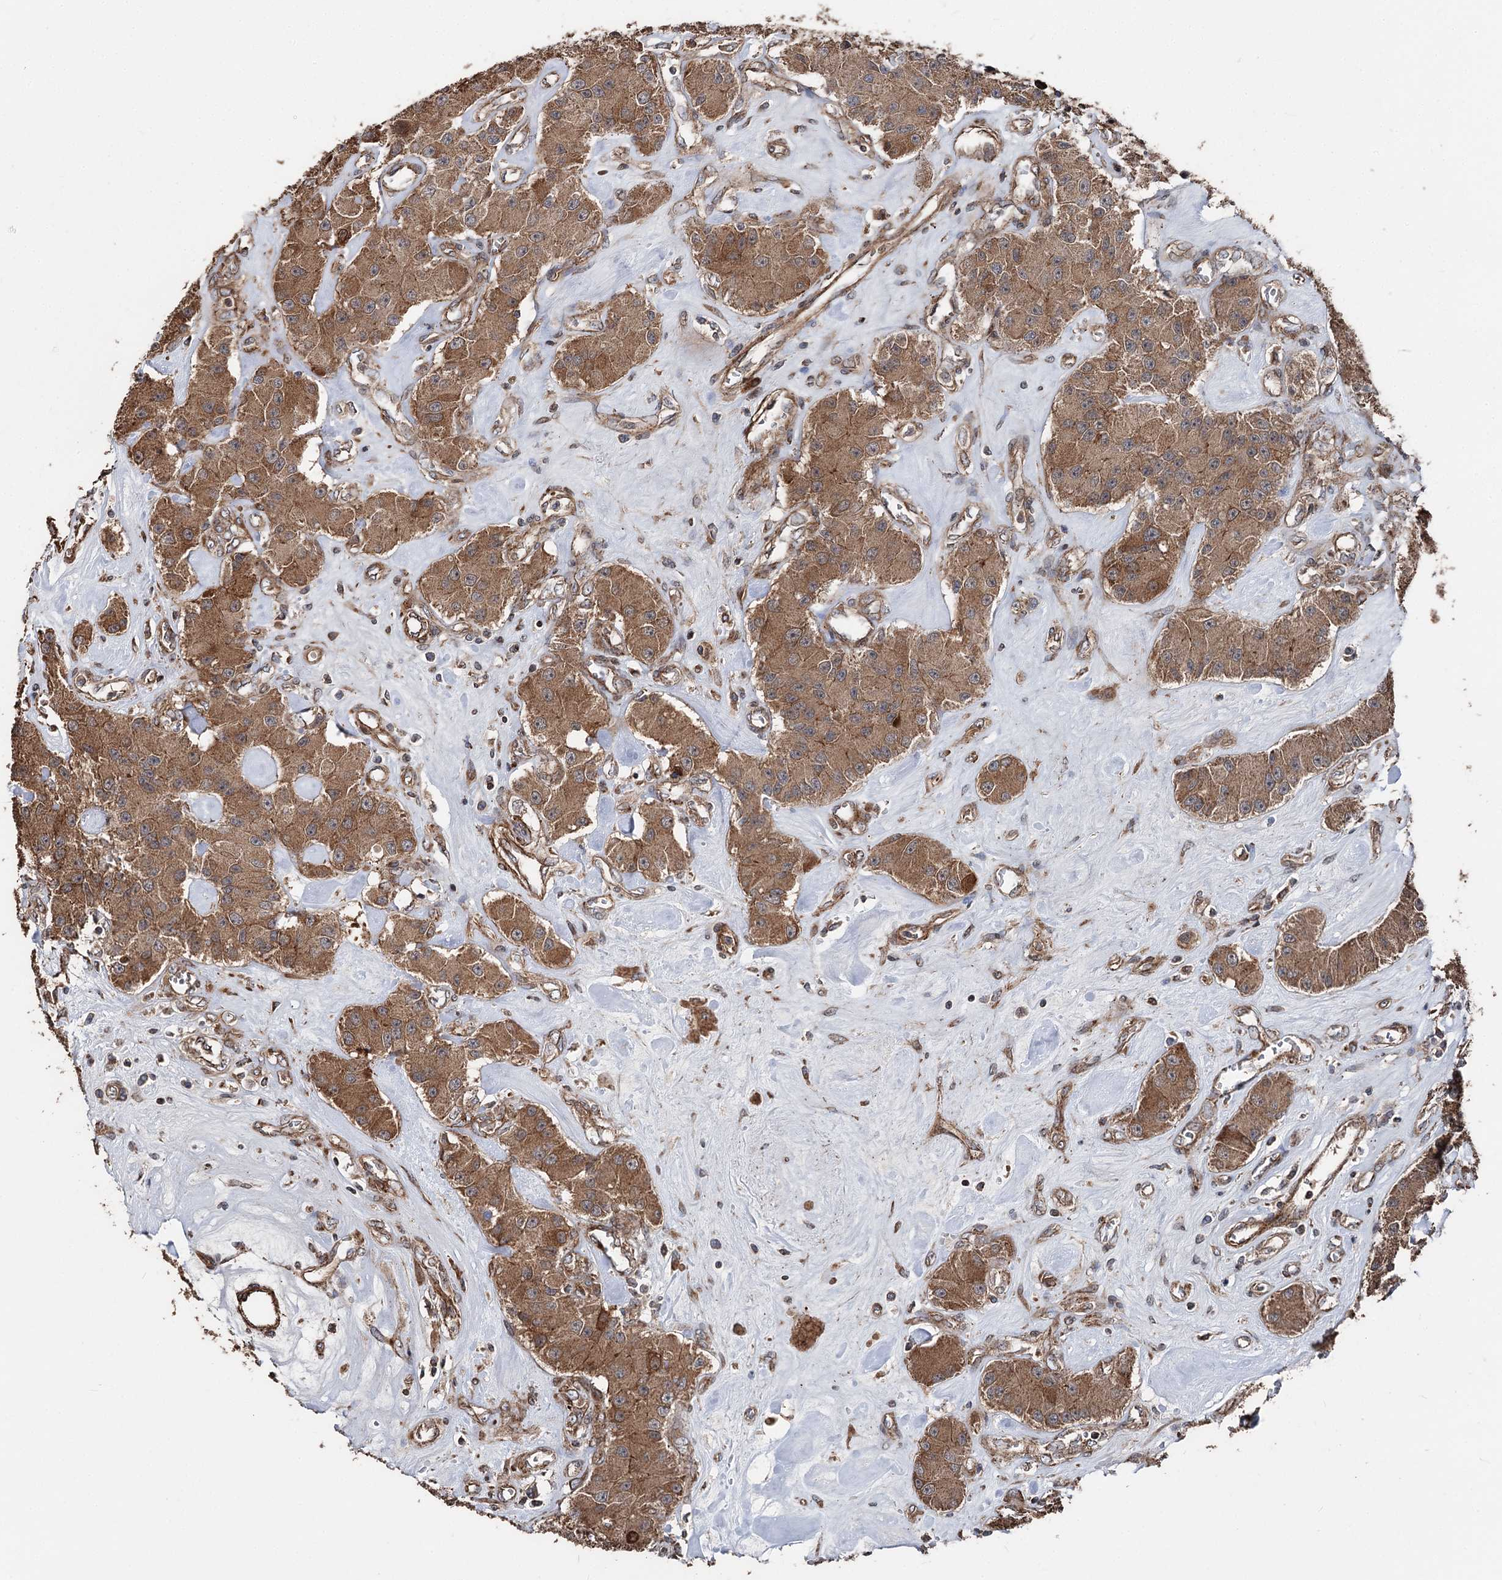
{"staining": {"intensity": "moderate", "quantity": ">75%", "location": "cytoplasmic/membranous"}, "tissue": "carcinoid", "cell_type": "Tumor cells", "image_type": "cancer", "snomed": [{"axis": "morphology", "description": "Carcinoid, malignant, NOS"}, {"axis": "topography", "description": "Pancreas"}], "caption": "Immunohistochemistry (IHC) photomicrograph of neoplastic tissue: human malignant carcinoid stained using IHC demonstrates medium levels of moderate protein expression localized specifically in the cytoplasmic/membranous of tumor cells, appearing as a cytoplasmic/membranous brown color.", "gene": "ITFG2", "patient": {"sex": "male", "age": 41}}